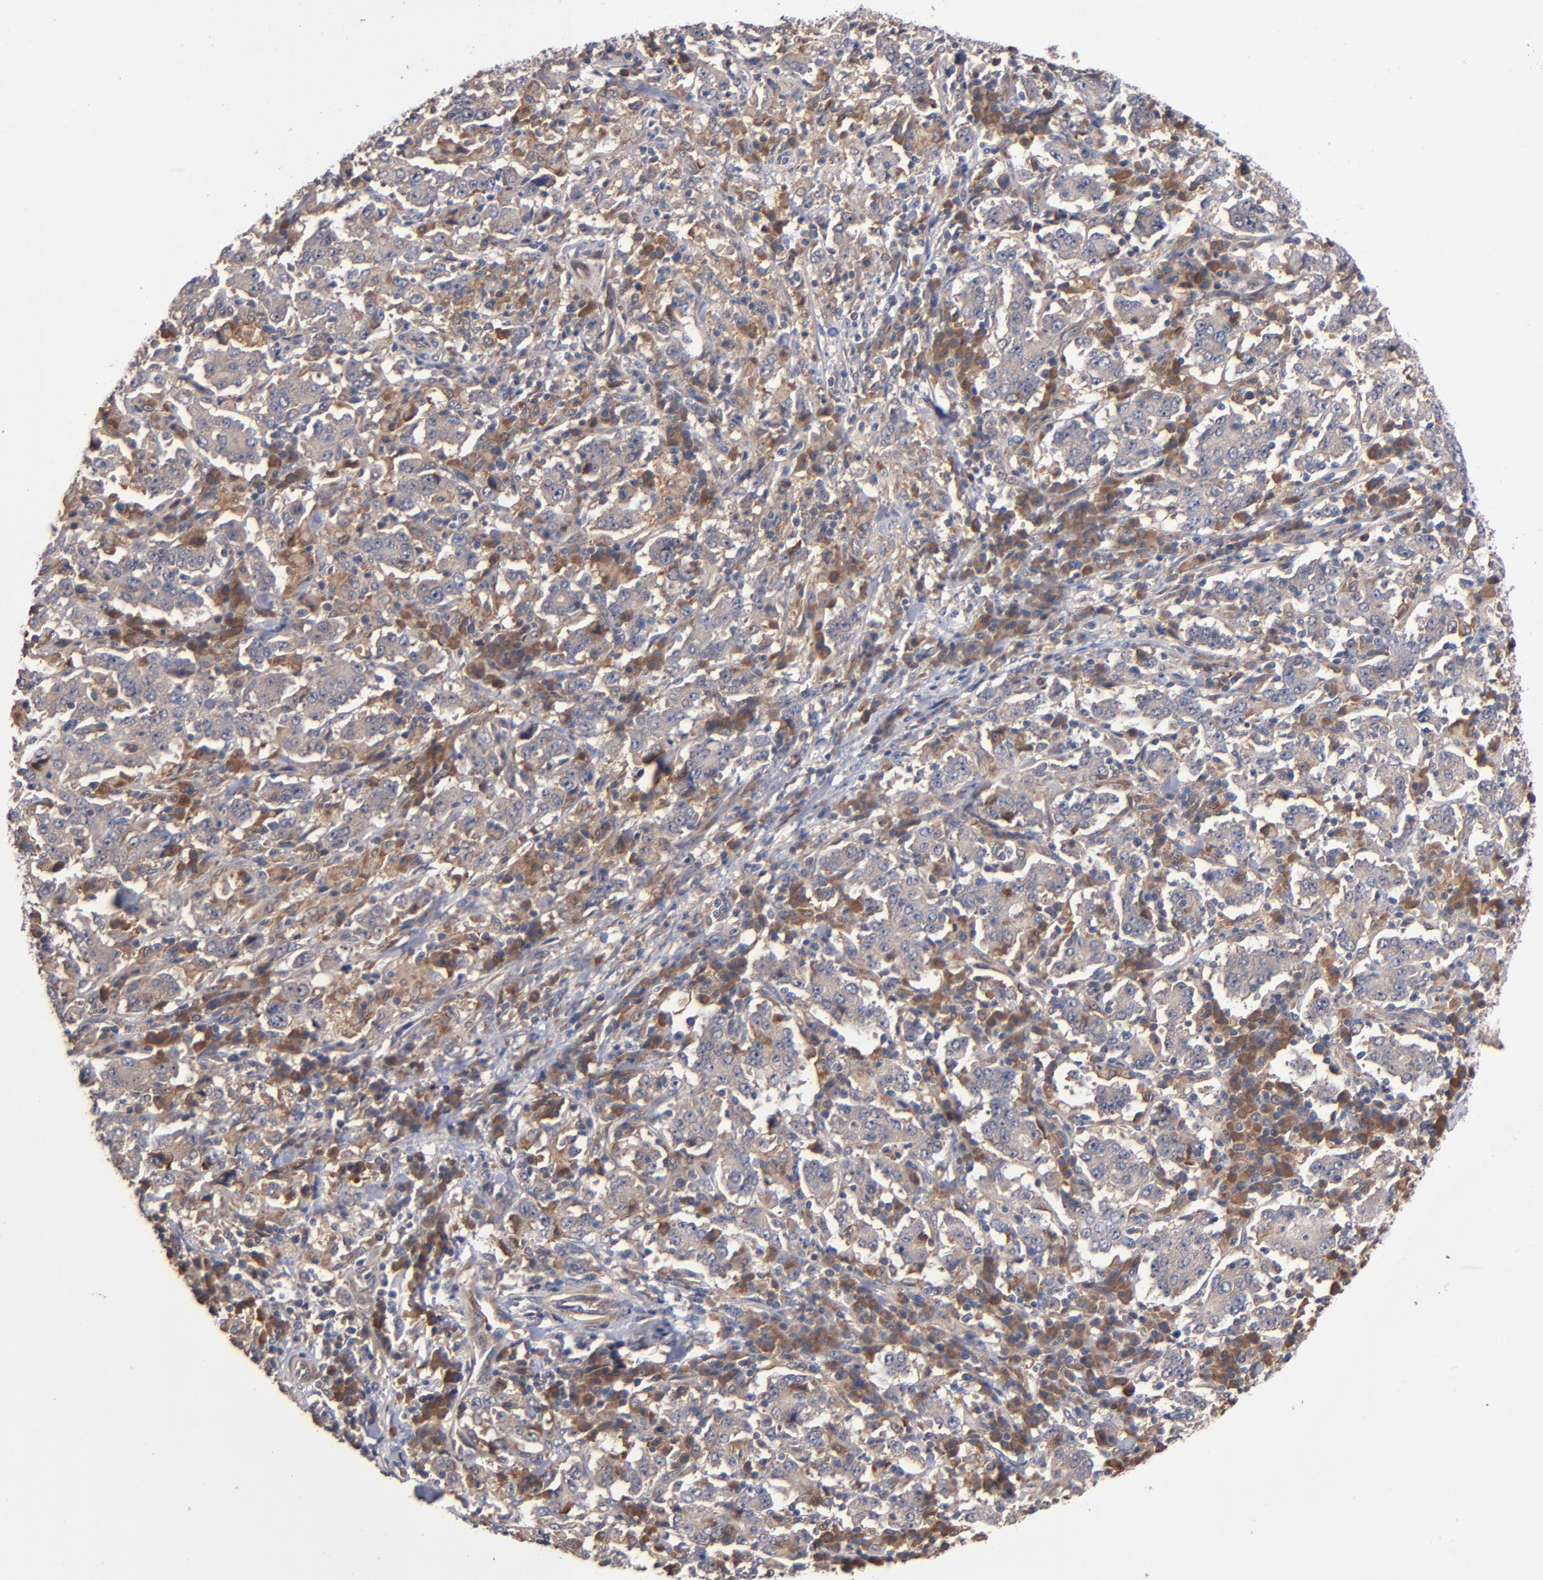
{"staining": {"intensity": "weak", "quantity": ">75%", "location": "cytoplasmic/membranous"}, "tissue": "stomach cancer", "cell_type": "Tumor cells", "image_type": "cancer", "snomed": [{"axis": "morphology", "description": "Normal tissue, NOS"}, {"axis": "morphology", "description": "Adenocarcinoma, NOS"}, {"axis": "topography", "description": "Stomach, upper"}, {"axis": "topography", "description": "Stomach"}], "caption": "A brown stain shows weak cytoplasmic/membranous positivity of a protein in human stomach cancer tumor cells.", "gene": "BDKRB1", "patient": {"sex": "male", "age": 59}}